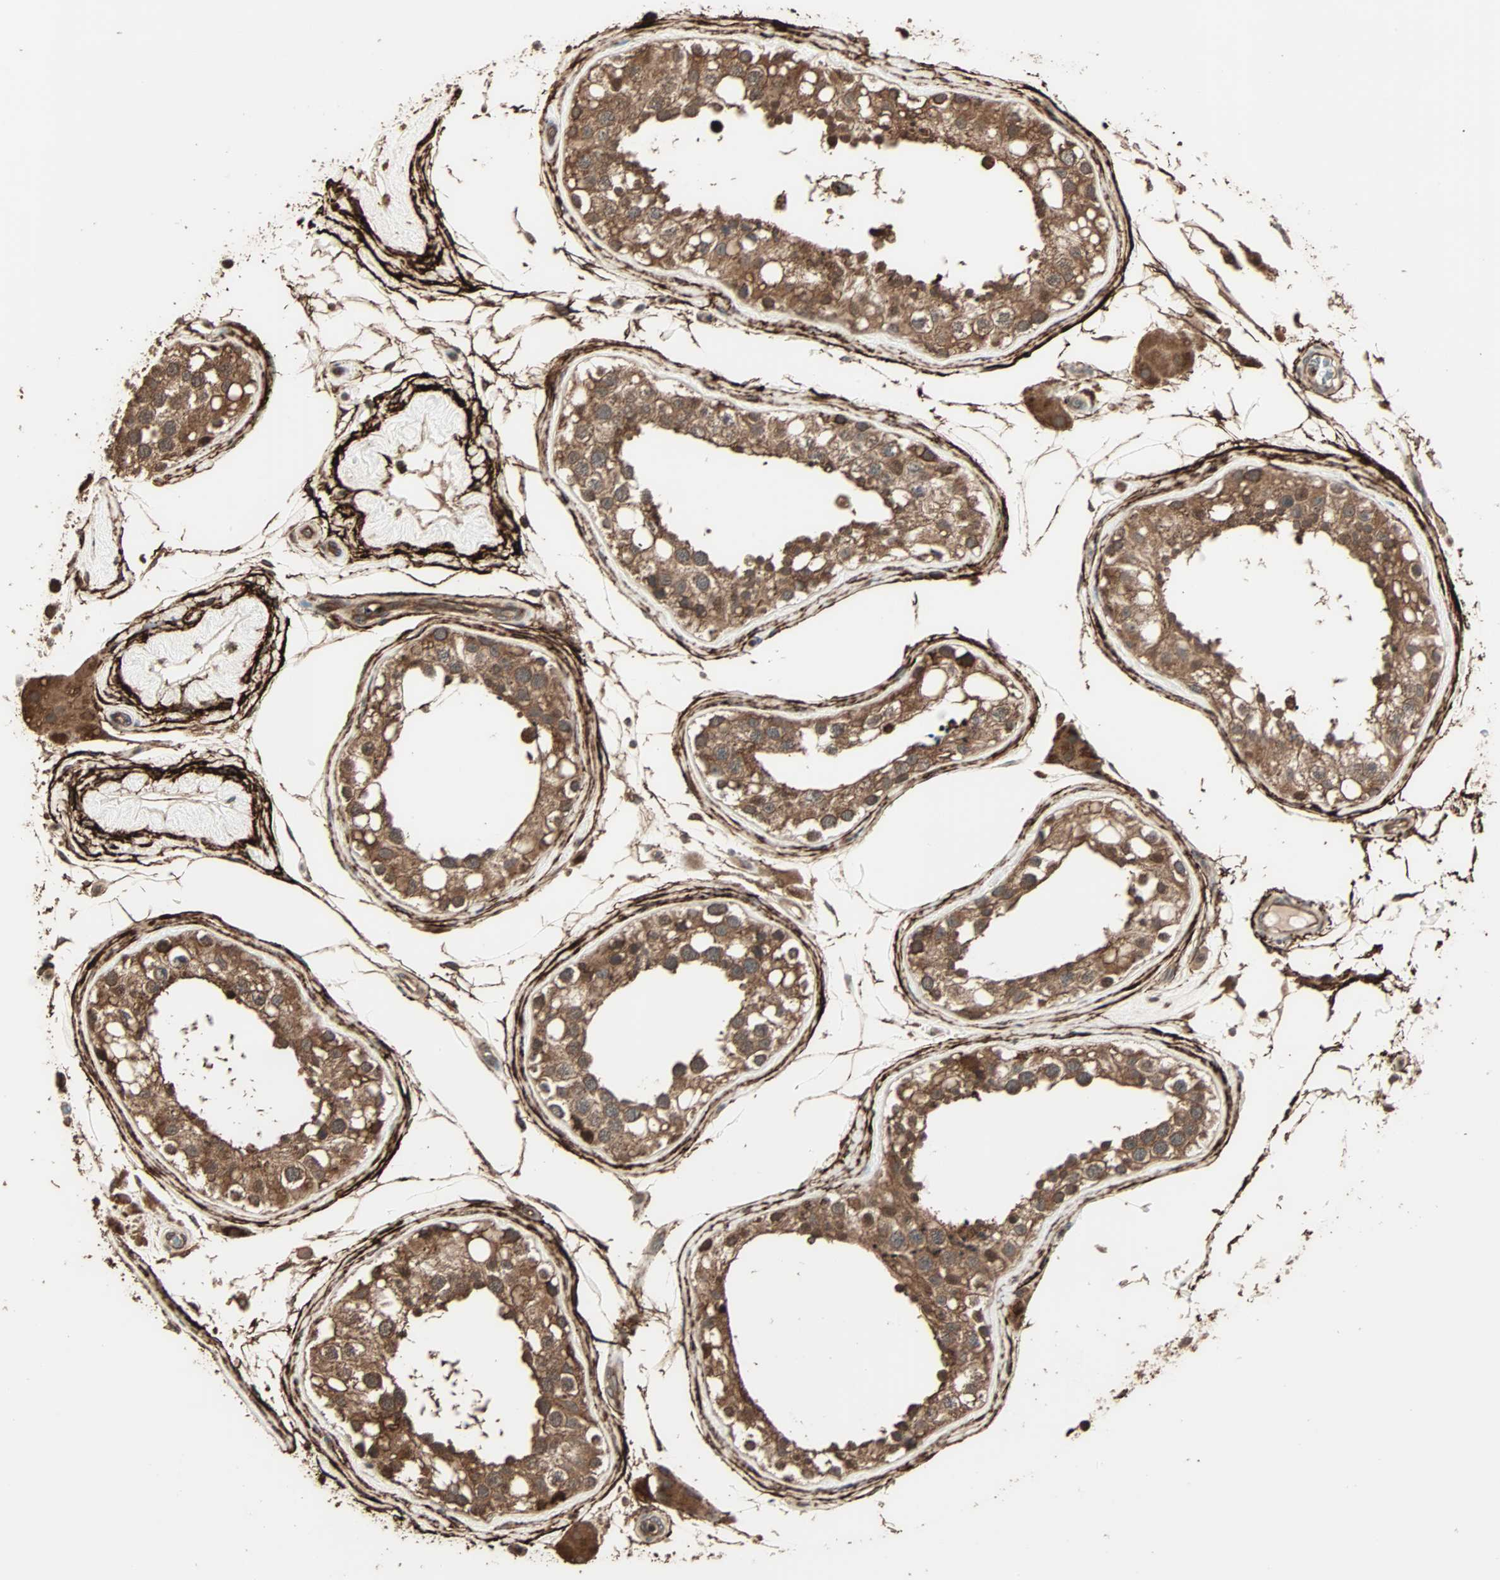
{"staining": {"intensity": "moderate", "quantity": ">75%", "location": "cytoplasmic/membranous"}, "tissue": "testis", "cell_type": "Cells in seminiferous ducts", "image_type": "normal", "snomed": [{"axis": "morphology", "description": "Normal tissue, NOS"}, {"axis": "topography", "description": "Testis"}], "caption": "Protein expression analysis of unremarkable testis exhibits moderate cytoplasmic/membranous staining in about >75% of cells in seminiferous ducts. Immunohistochemistry (ihc) stains the protein of interest in brown and the nuclei are stained blue.", "gene": "CALCRL", "patient": {"sex": "male", "age": 68}}